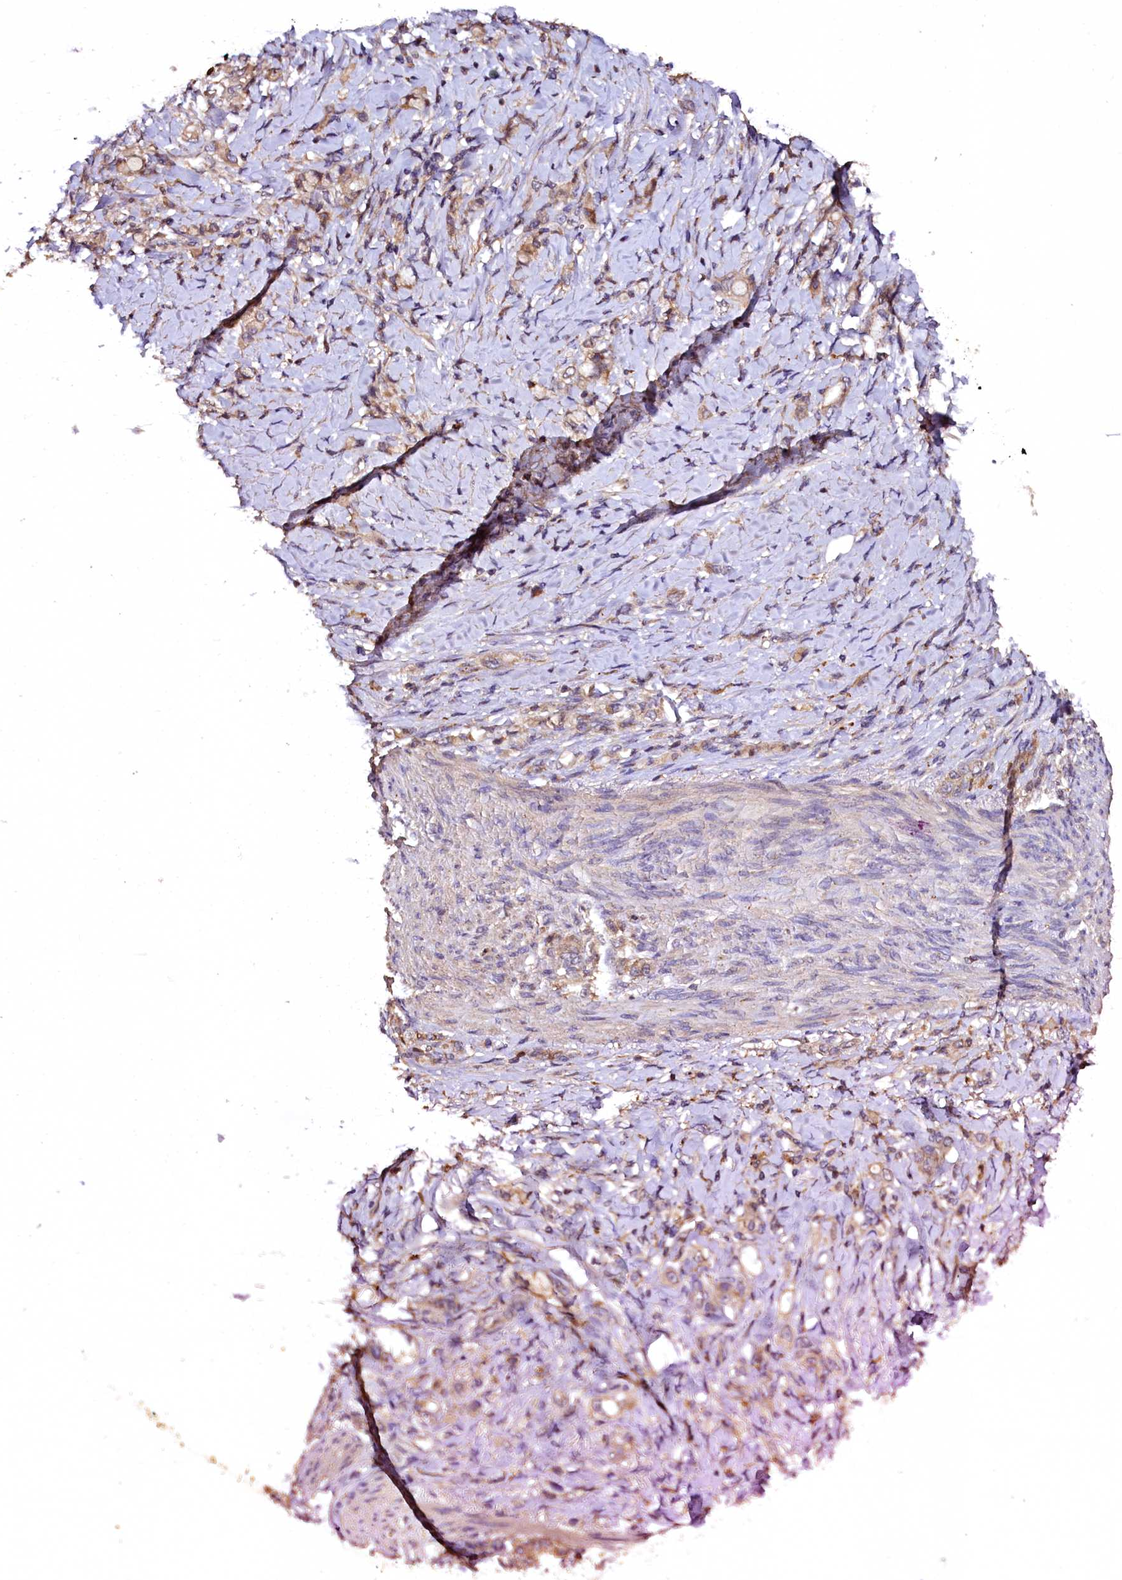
{"staining": {"intensity": "weak", "quantity": ">75%", "location": "cytoplasmic/membranous"}, "tissue": "stomach cancer", "cell_type": "Tumor cells", "image_type": "cancer", "snomed": [{"axis": "morphology", "description": "Adenocarcinoma, NOS"}, {"axis": "topography", "description": "Stomach"}], "caption": "About >75% of tumor cells in stomach cancer (adenocarcinoma) exhibit weak cytoplasmic/membranous protein staining as visualized by brown immunohistochemical staining.", "gene": "PLXNB1", "patient": {"sex": "female", "age": 79}}